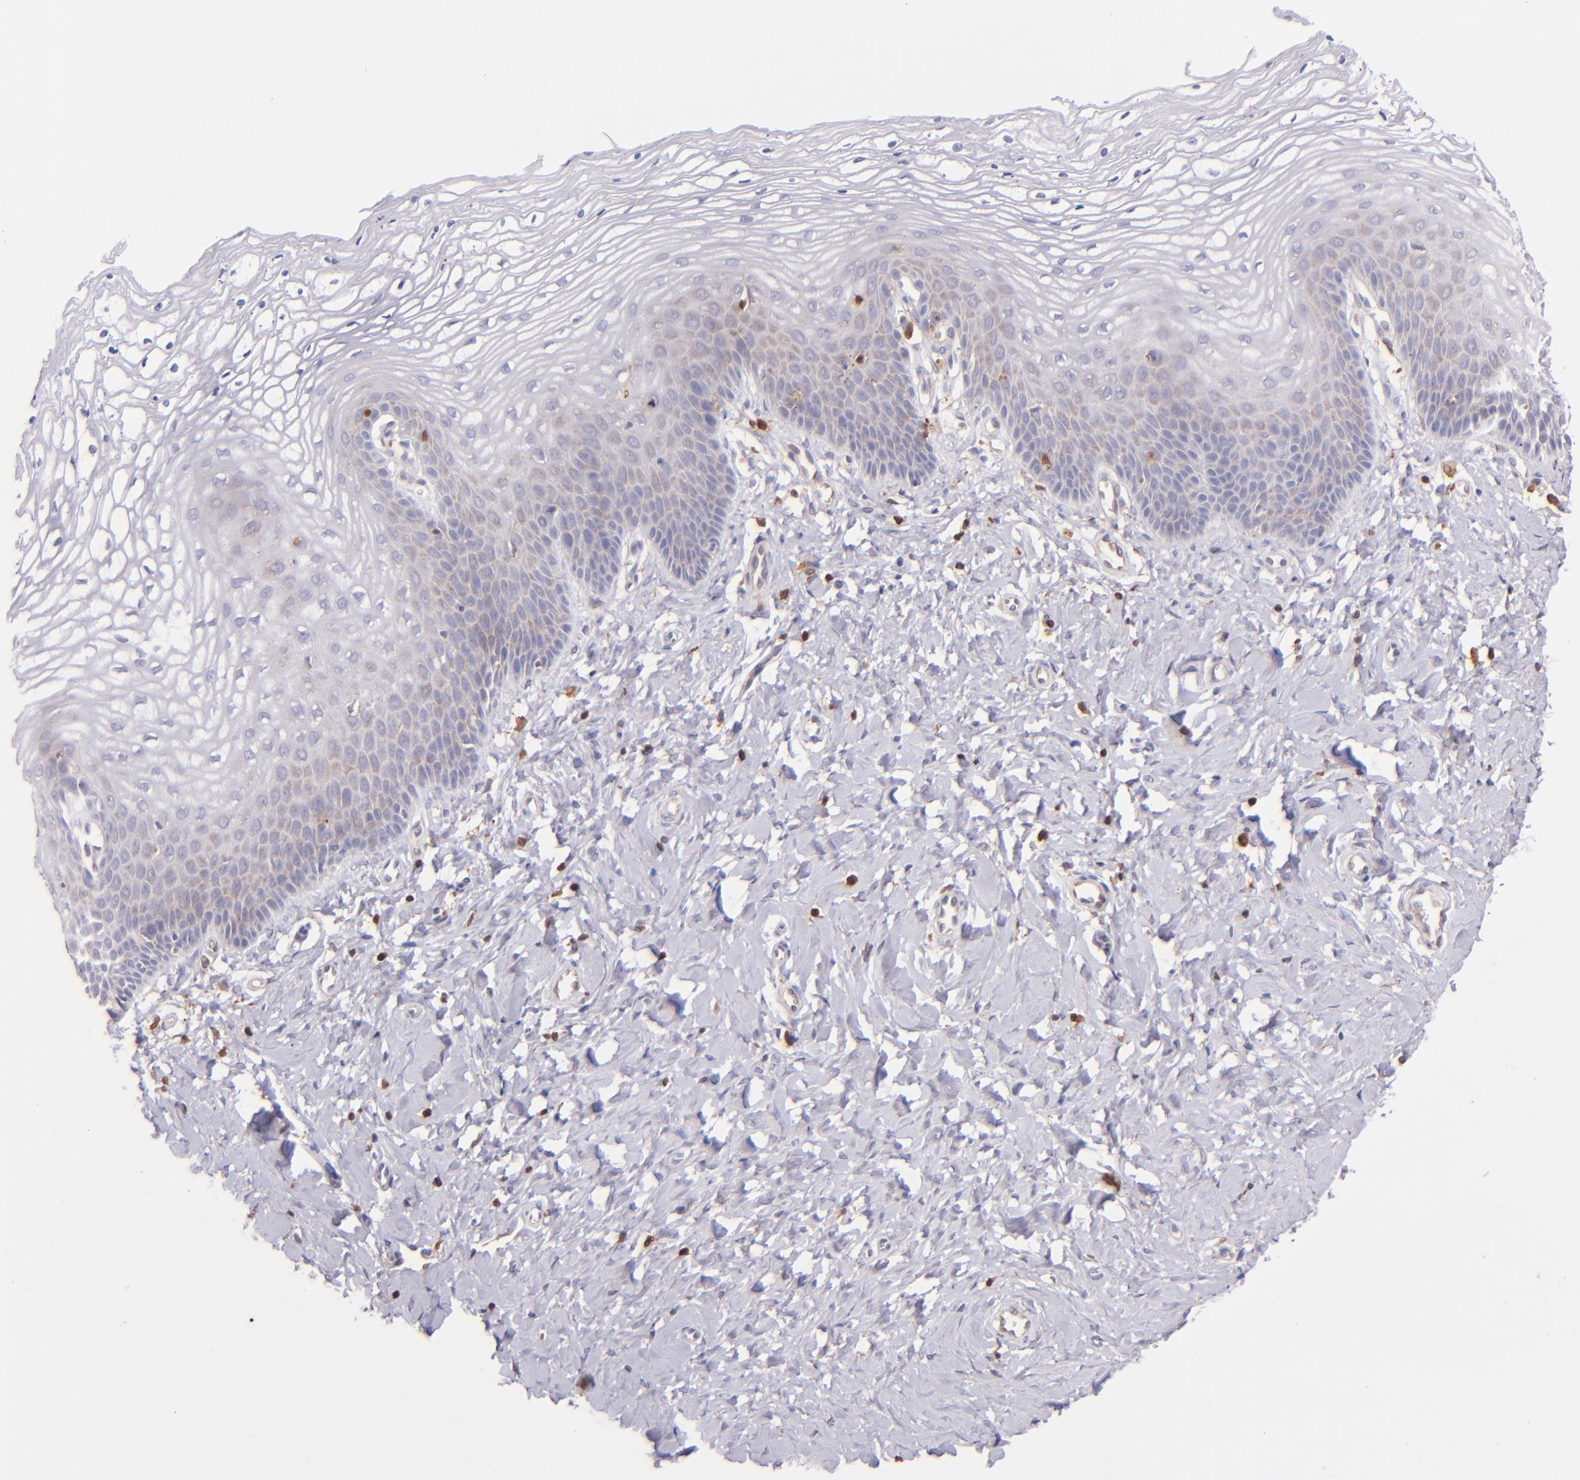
{"staining": {"intensity": "weak", "quantity": "25%-75%", "location": "cytoplasmic/membranous"}, "tissue": "vagina", "cell_type": "Squamous epithelial cells", "image_type": "normal", "snomed": [{"axis": "morphology", "description": "Normal tissue, NOS"}, {"axis": "topography", "description": "Vagina"}], "caption": "About 25%-75% of squamous epithelial cells in benign human vagina demonstrate weak cytoplasmic/membranous protein expression as visualized by brown immunohistochemical staining.", "gene": "BTK", "patient": {"sex": "female", "age": 68}}